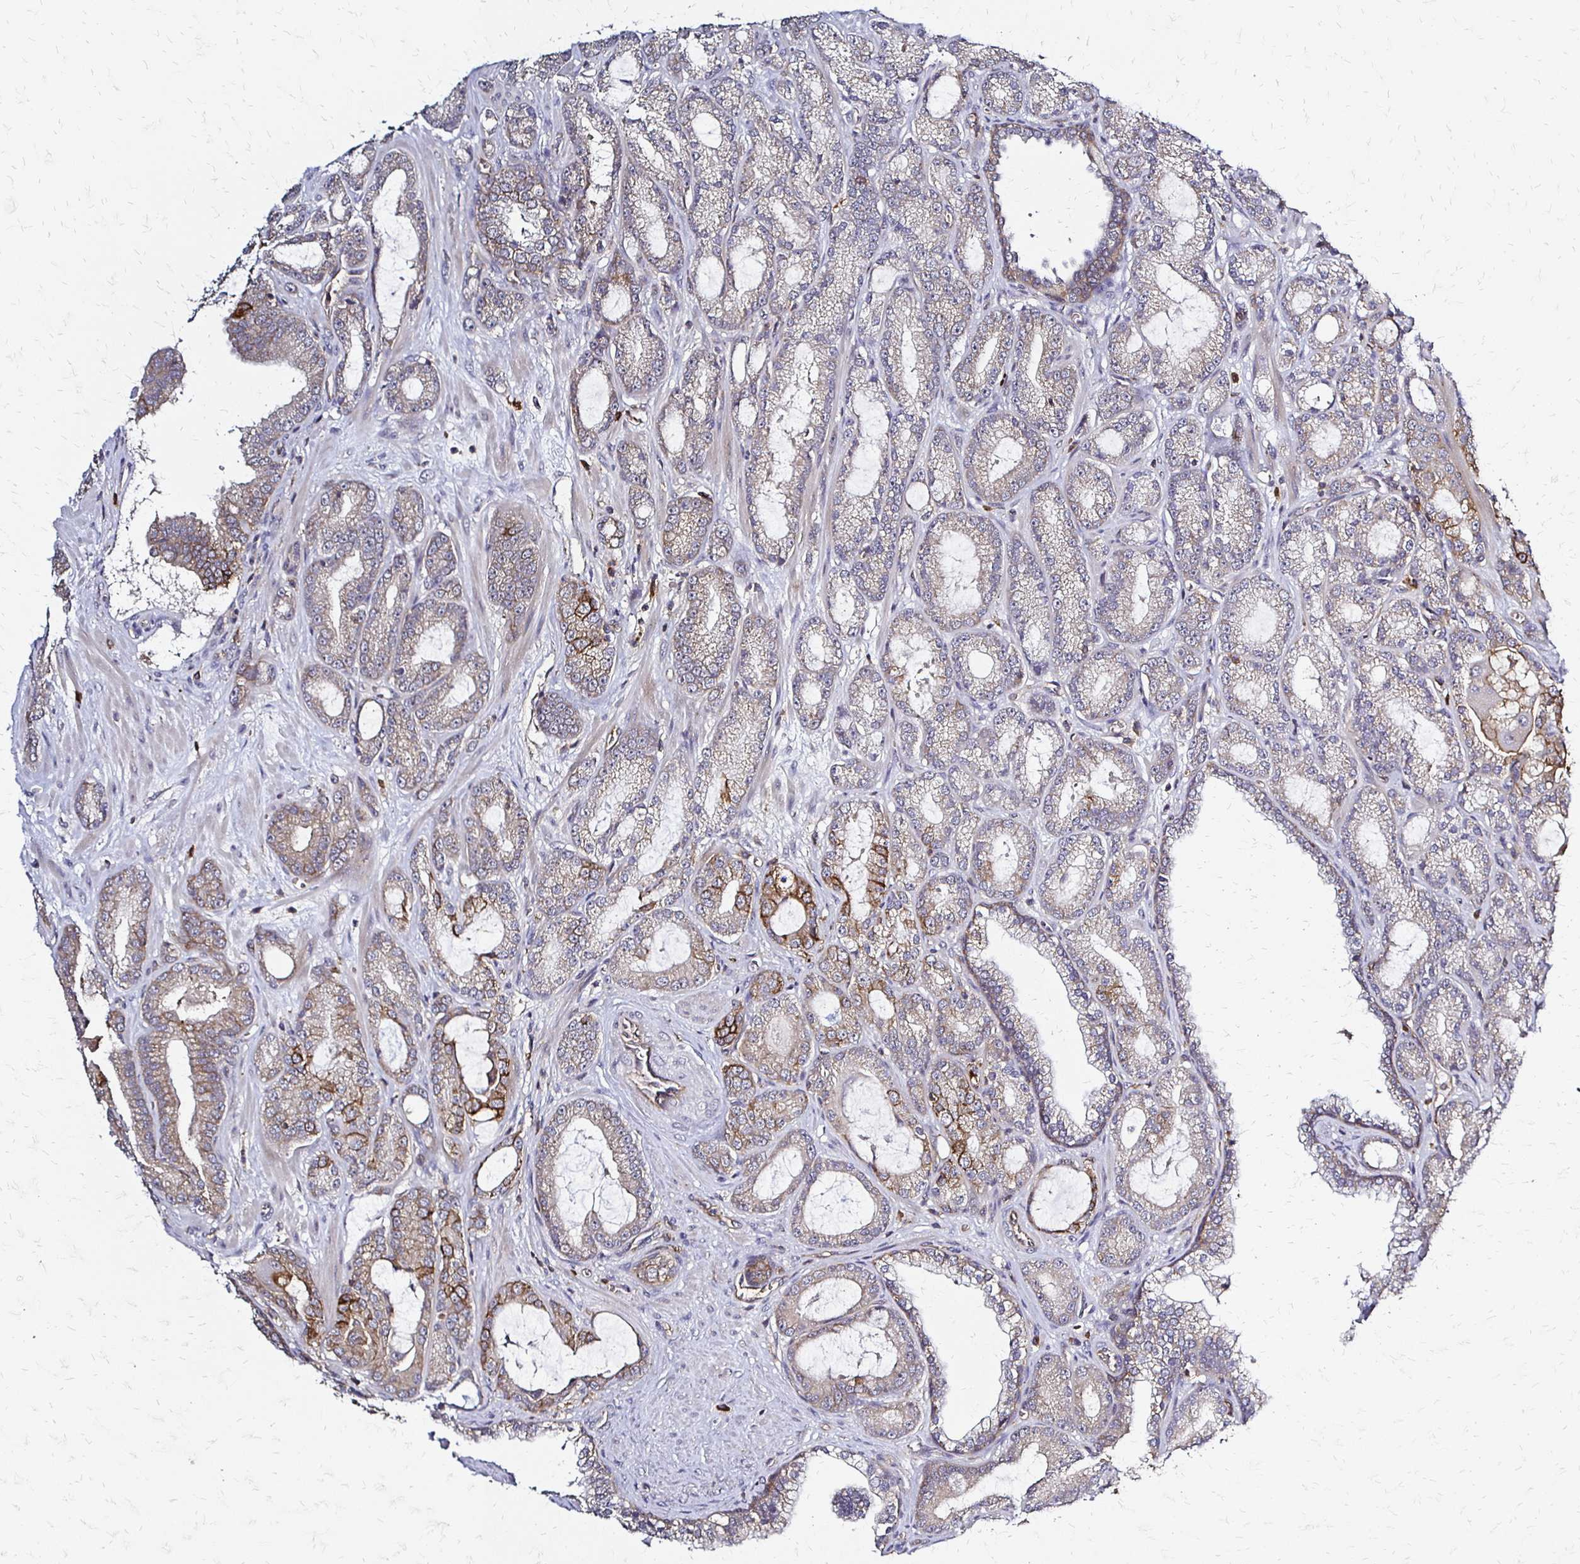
{"staining": {"intensity": "strong", "quantity": "<25%", "location": "cytoplasmic/membranous"}, "tissue": "prostate cancer", "cell_type": "Tumor cells", "image_type": "cancer", "snomed": [{"axis": "morphology", "description": "Adenocarcinoma, High grade"}, {"axis": "topography", "description": "Prostate"}], "caption": "Protein analysis of adenocarcinoma (high-grade) (prostate) tissue shows strong cytoplasmic/membranous expression in approximately <25% of tumor cells. The protein is shown in brown color, while the nuclei are stained blue.", "gene": "SLC9A9", "patient": {"sex": "male", "age": 65}}